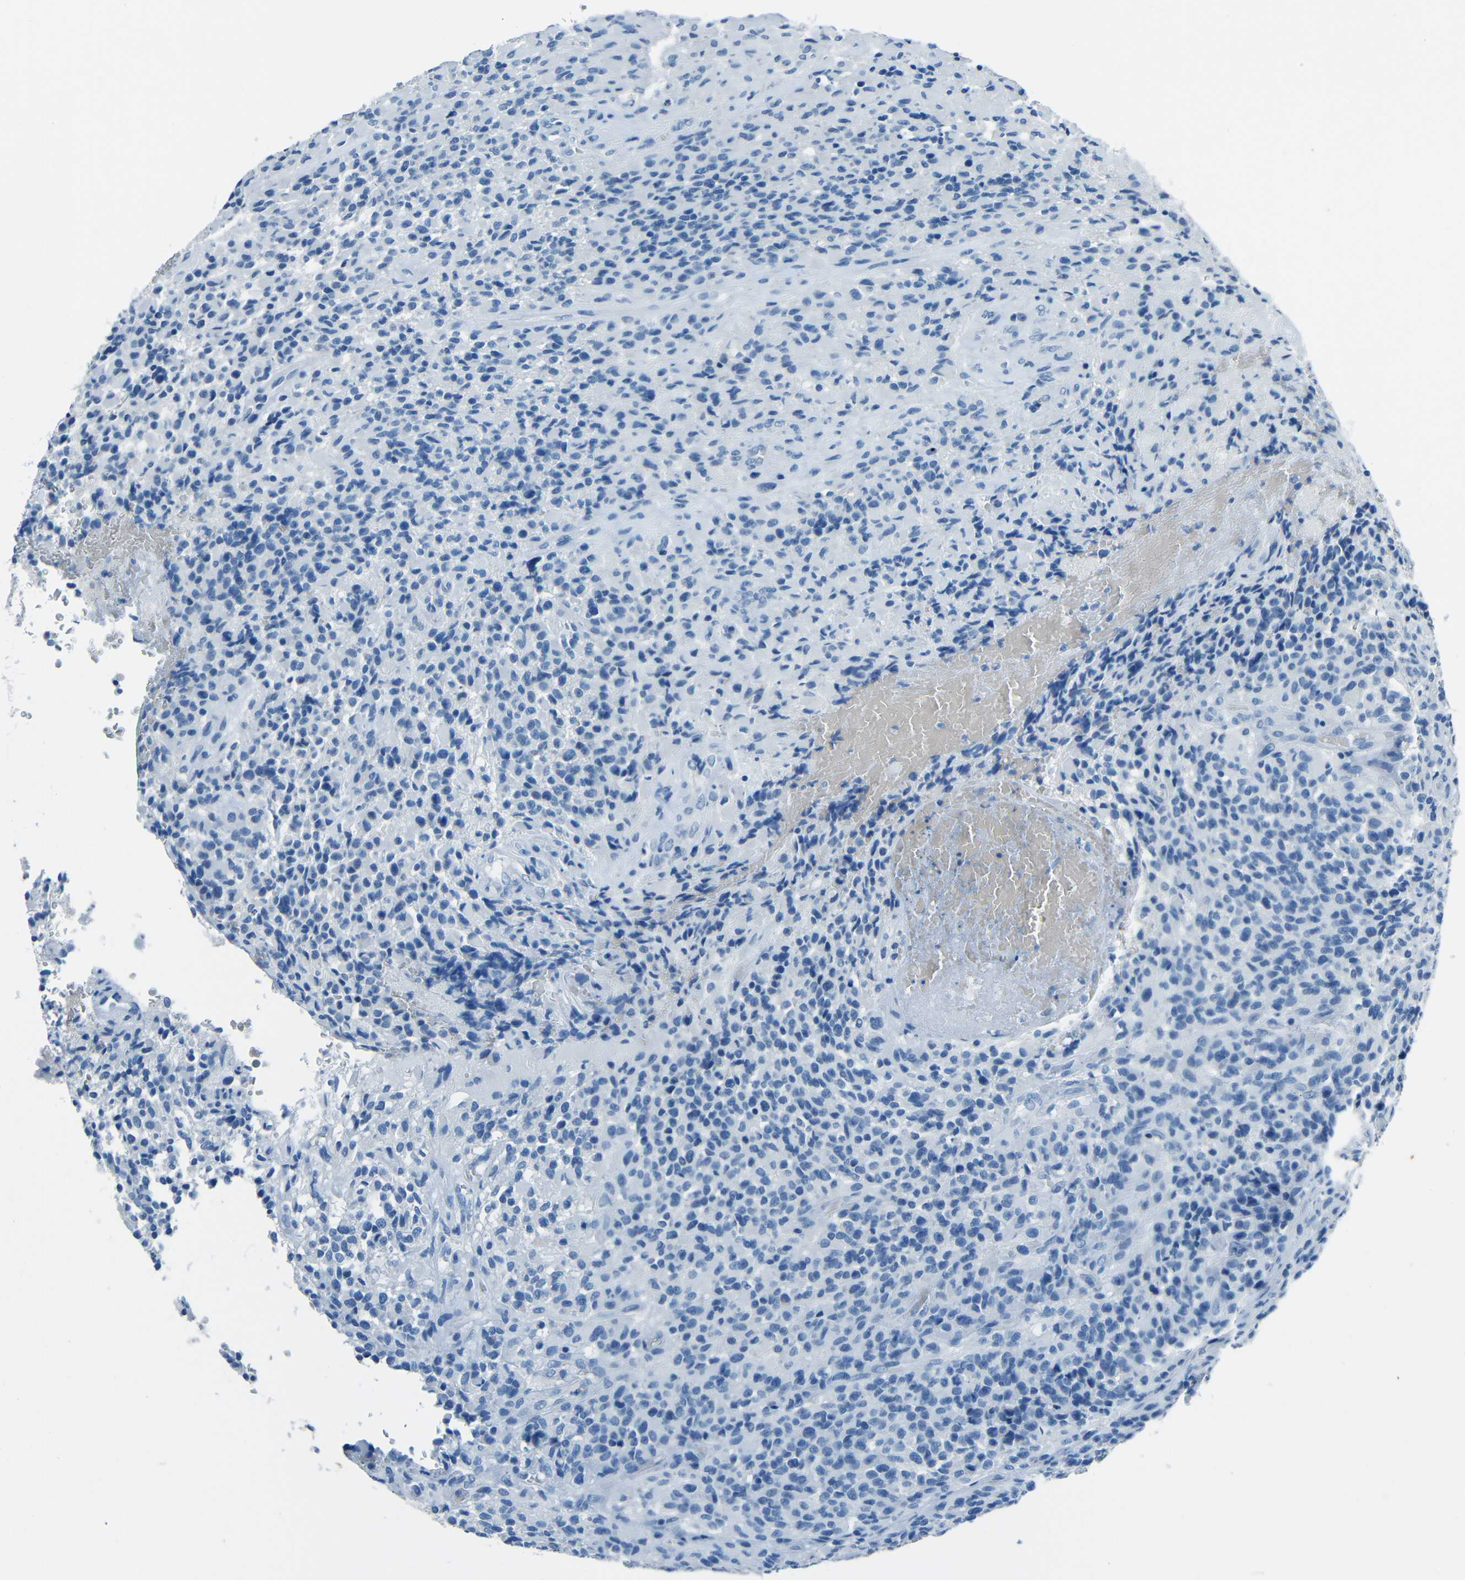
{"staining": {"intensity": "negative", "quantity": "none", "location": "none"}, "tissue": "glioma", "cell_type": "Tumor cells", "image_type": "cancer", "snomed": [{"axis": "morphology", "description": "Glioma, malignant, High grade"}, {"axis": "topography", "description": "Brain"}], "caption": "This is an immunohistochemistry image of human malignant high-grade glioma. There is no positivity in tumor cells.", "gene": "FBN2", "patient": {"sex": "male", "age": 71}}